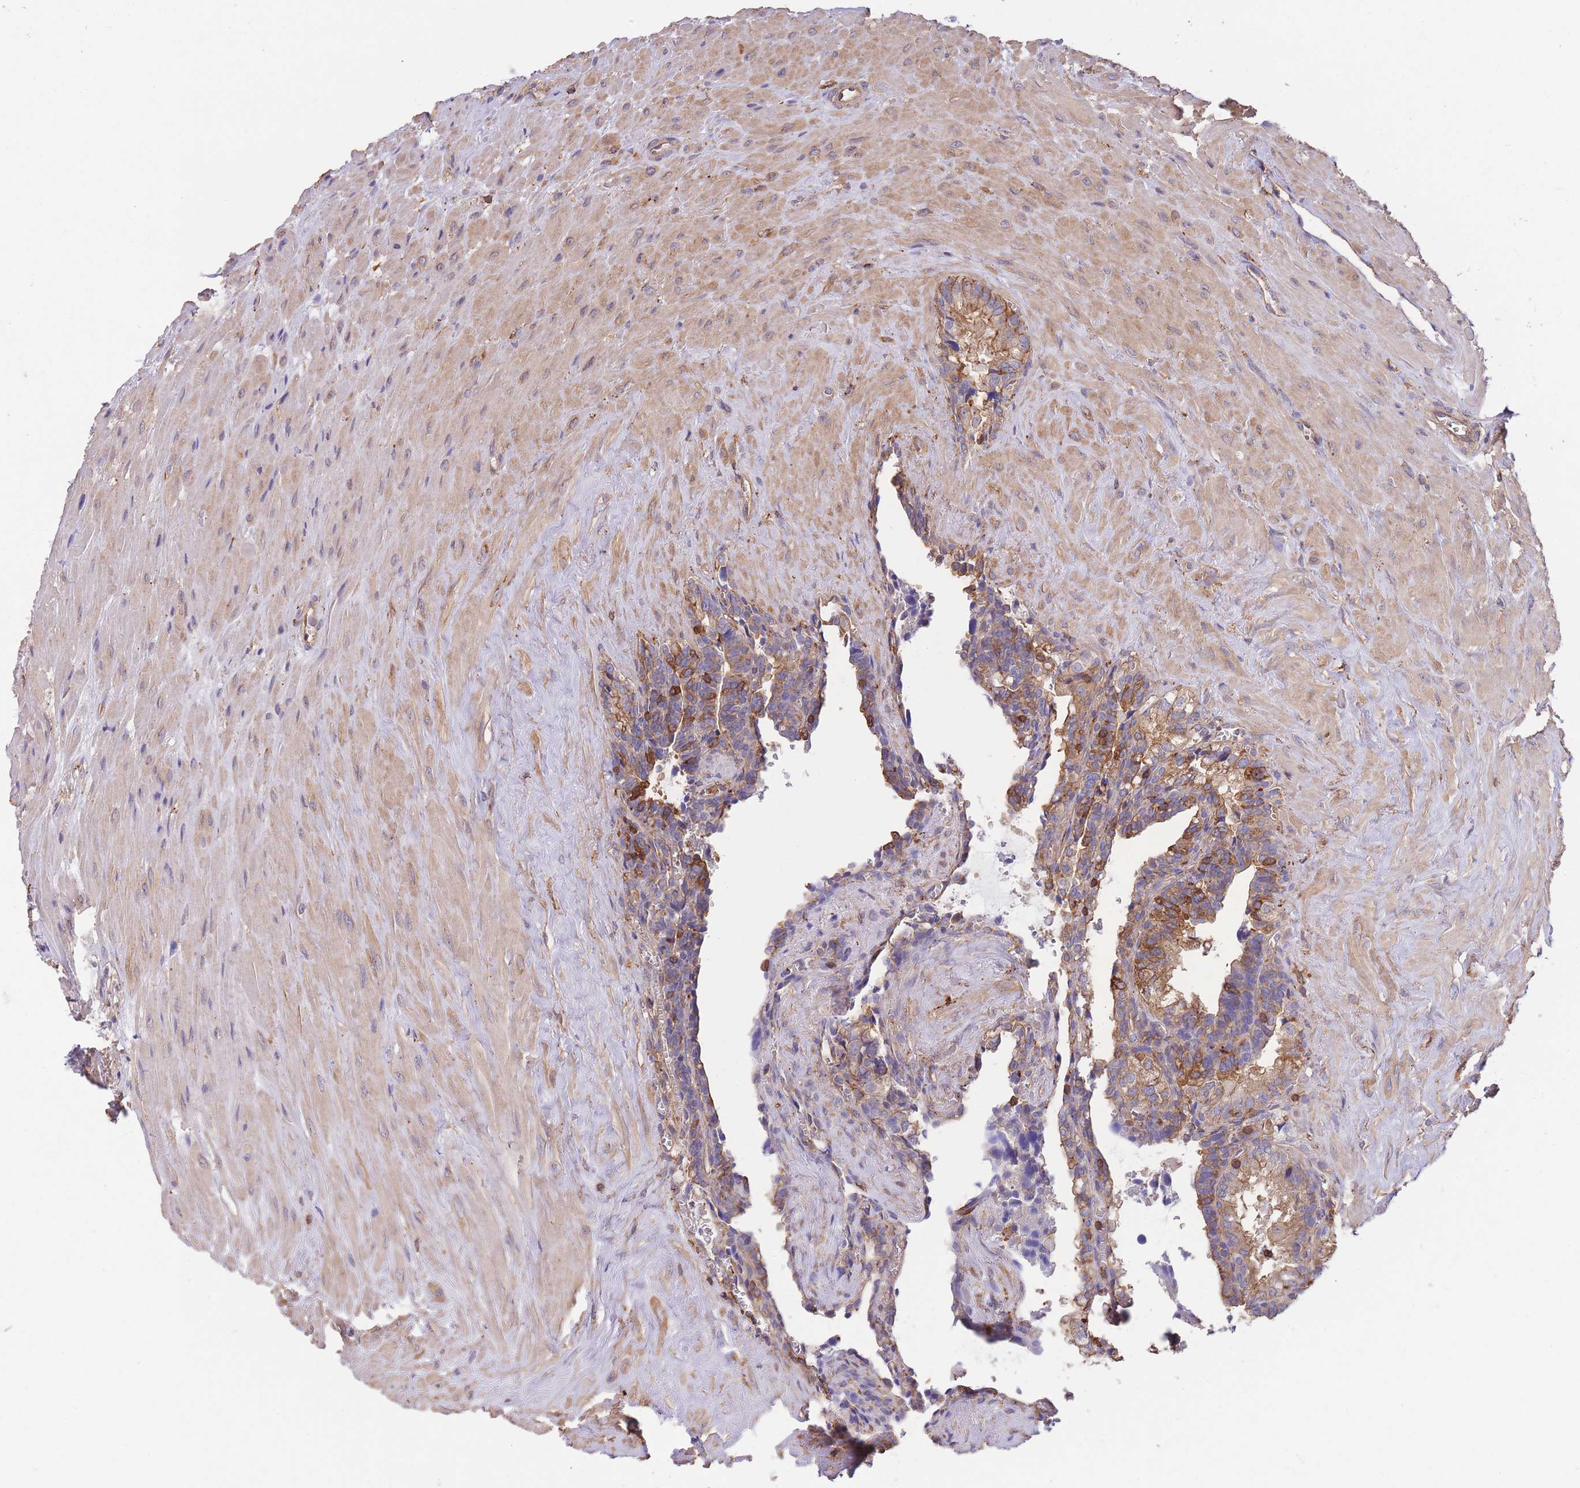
{"staining": {"intensity": "moderate", "quantity": ">75%", "location": "cytoplasmic/membranous"}, "tissue": "seminal vesicle", "cell_type": "Glandular cells", "image_type": "normal", "snomed": [{"axis": "morphology", "description": "Normal tissue, NOS"}, {"axis": "topography", "description": "Seminal veicle"}], "caption": "DAB (3,3'-diaminobenzidine) immunohistochemical staining of benign human seminal vesicle reveals moderate cytoplasmic/membranous protein staining in approximately >75% of glandular cells. (IHC, brightfield microscopy, high magnification).", "gene": "LRRN4CL", "patient": {"sex": "male", "age": 68}}